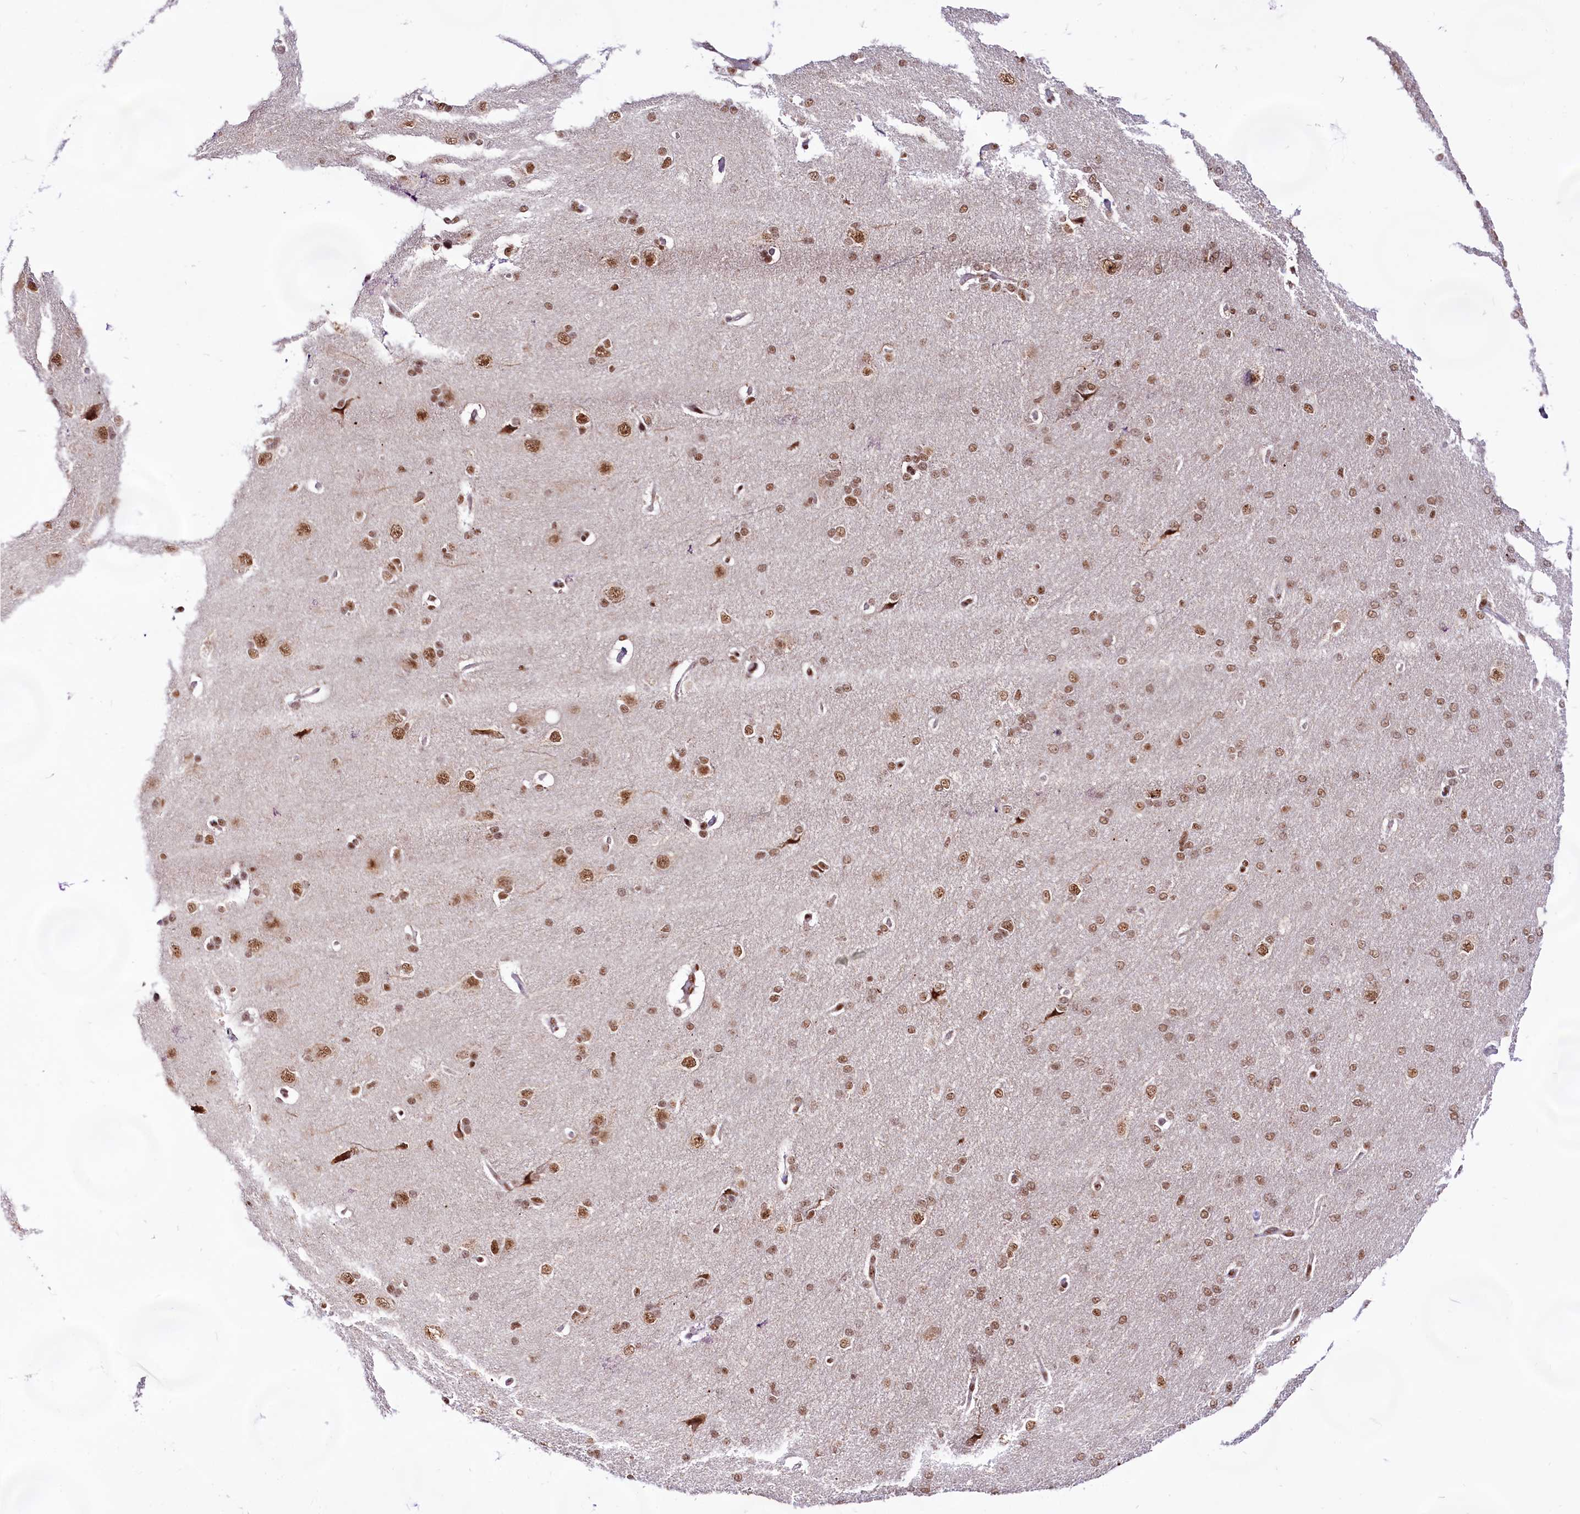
{"staining": {"intensity": "moderate", "quantity": ">75%", "location": "nuclear"}, "tissue": "cerebral cortex", "cell_type": "Endothelial cells", "image_type": "normal", "snomed": [{"axis": "morphology", "description": "Normal tissue, NOS"}, {"axis": "topography", "description": "Cerebral cortex"}], "caption": "Immunohistochemical staining of unremarkable human cerebral cortex displays medium levels of moderate nuclear expression in approximately >75% of endothelial cells.", "gene": "HIRA", "patient": {"sex": "male", "age": 62}}